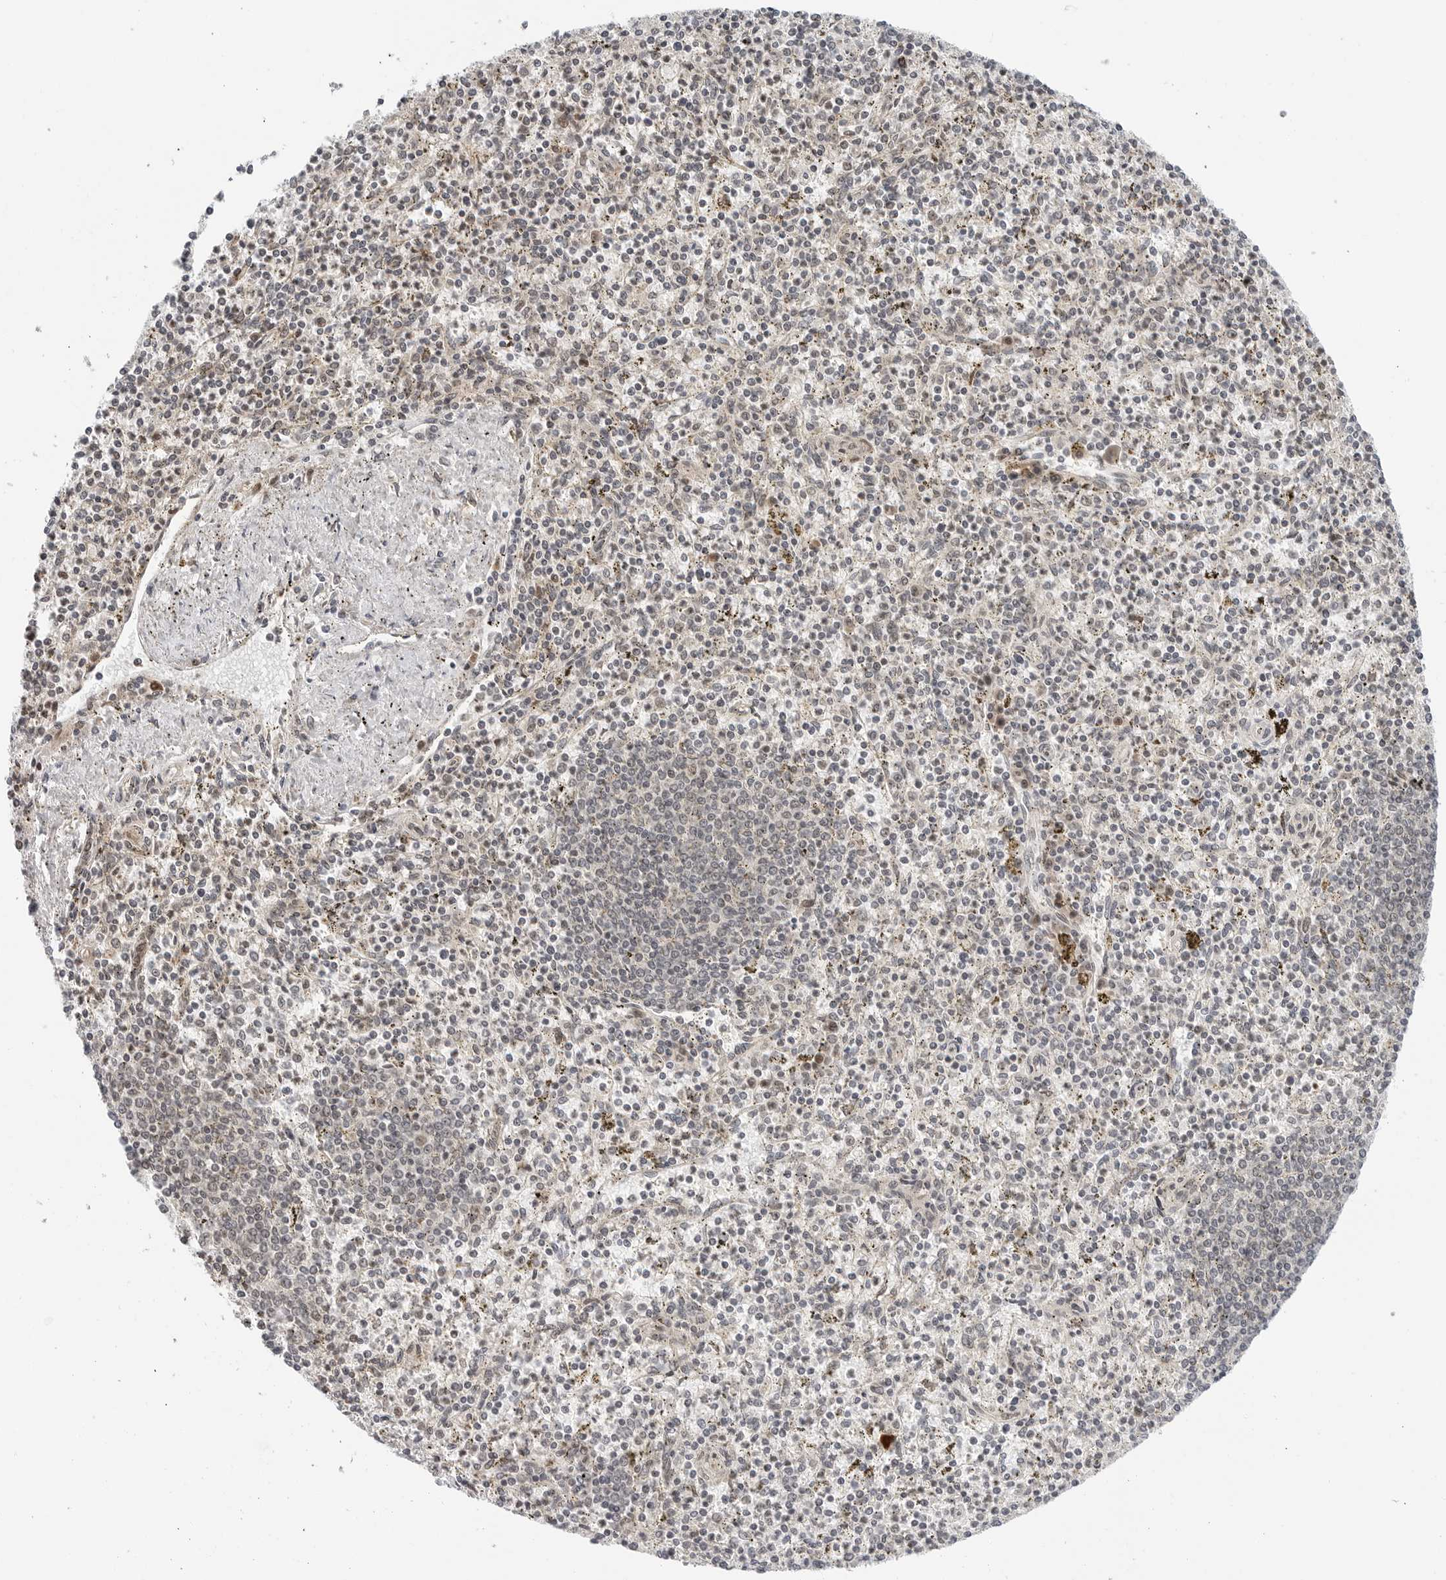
{"staining": {"intensity": "negative", "quantity": "none", "location": "none"}, "tissue": "spleen", "cell_type": "Cells in red pulp", "image_type": "normal", "snomed": [{"axis": "morphology", "description": "Normal tissue, NOS"}, {"axis": "topography", "description": "Spleen"}], "caption": "This is an immunohistochemistry photomicrograph of normal spleen. There is no positivity in cells in red pulp.", "gene": "TIPRL", "patient": {"sex": "male", "age": 72}}